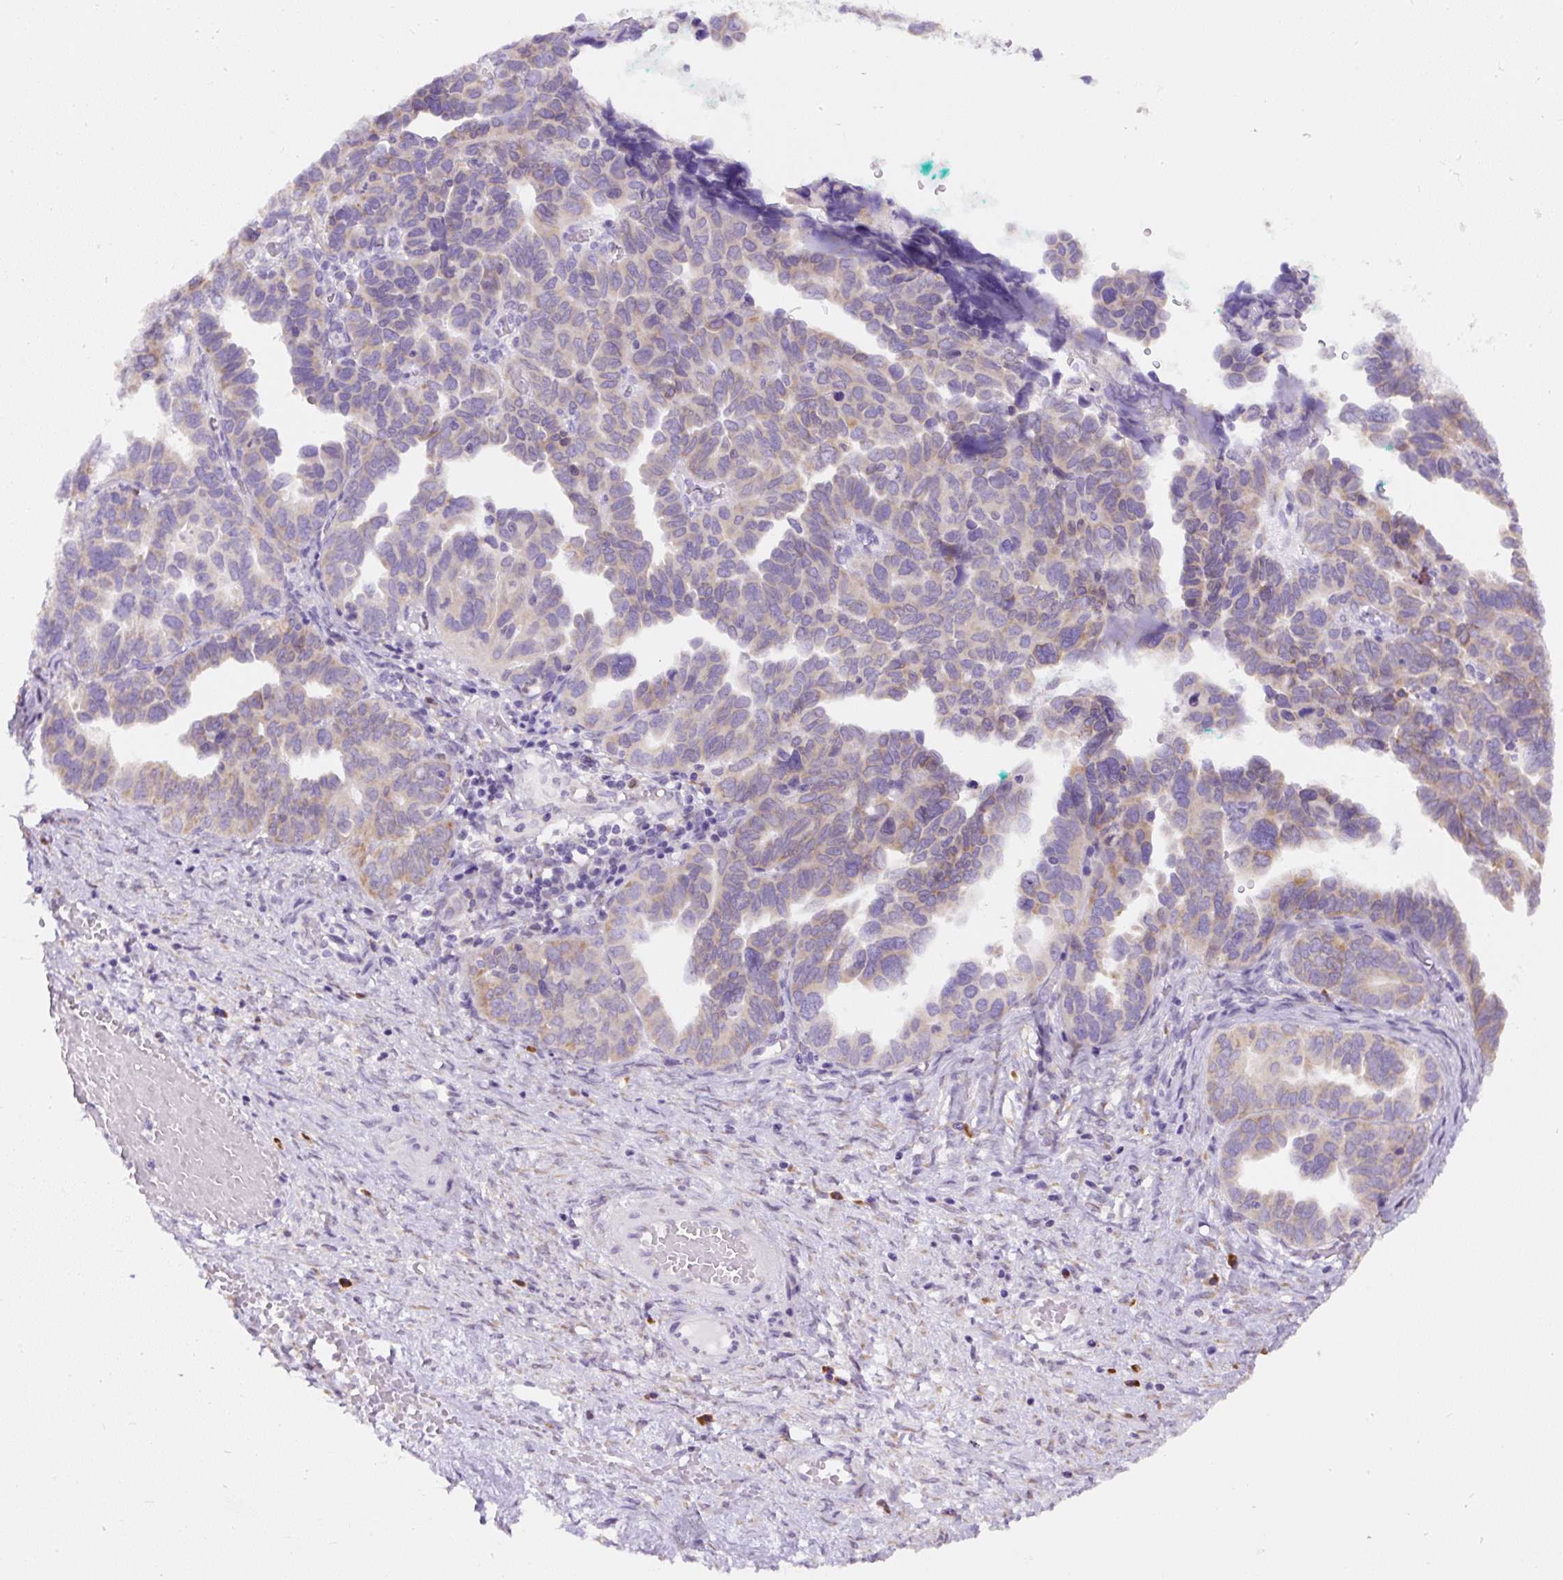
{"staining": {"intensity": "weak", "quantity": "25%-75%", "location": "cytoplasmic/membranous"}, "tissue": "ovarian cancer", "cell_type": "Tumor cells", "image_type": "cancer", "snomed": [{"axis": "morphology", "description": "Cystadenocarcinoma, serous, NOS"}, {"axis": "topography", "description": "Ovary"}], "caption": "Immunohistochemical staining of human ovarian serous cystadenocarcinoma reveals weak cytoplasmic/membranous protein positivity in approximately 25%-75% of tumor cells.", "gene": "DDOST", "patient": {"sex": "female", "age": 64}}